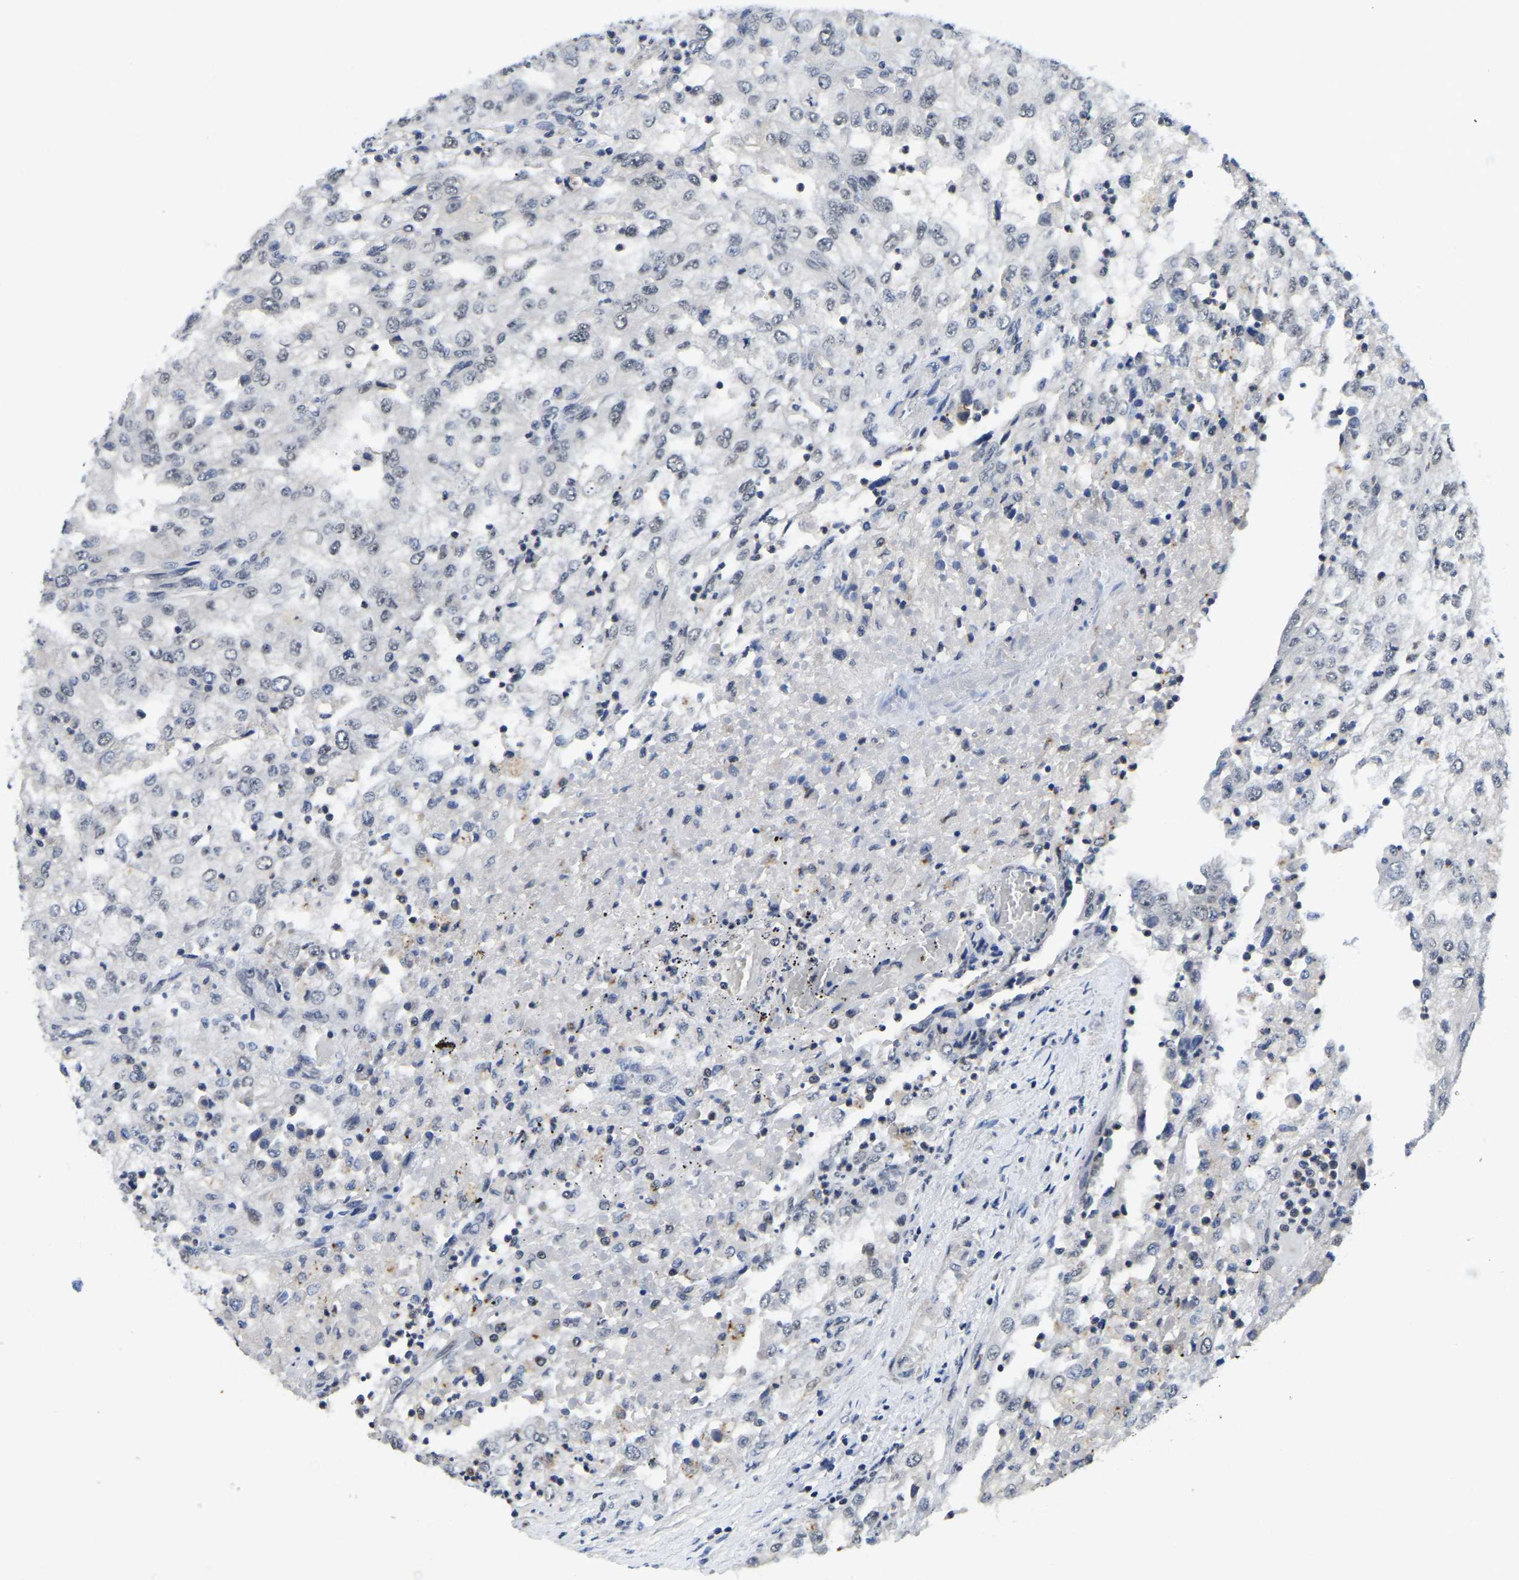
{"staining": {"intensity": "negative", "quantity": "none", "location": "none"}, "tissue": "renal cancer", "cell_type": "Tumor cells", "image_type": "cancer", "snomed": [{"axis": "morphology", "description": "Adenocarcinoma, NOS"}, {"axis": "topography", "description": "Kidney"}], "caption": "High power microscopy photomicrograph of an IHC micrograph of renal cancer, revealing no significant positivity in tumor cells.", "gene": "POLDIP3", "patient": {"sex": "female", "age": 54}}